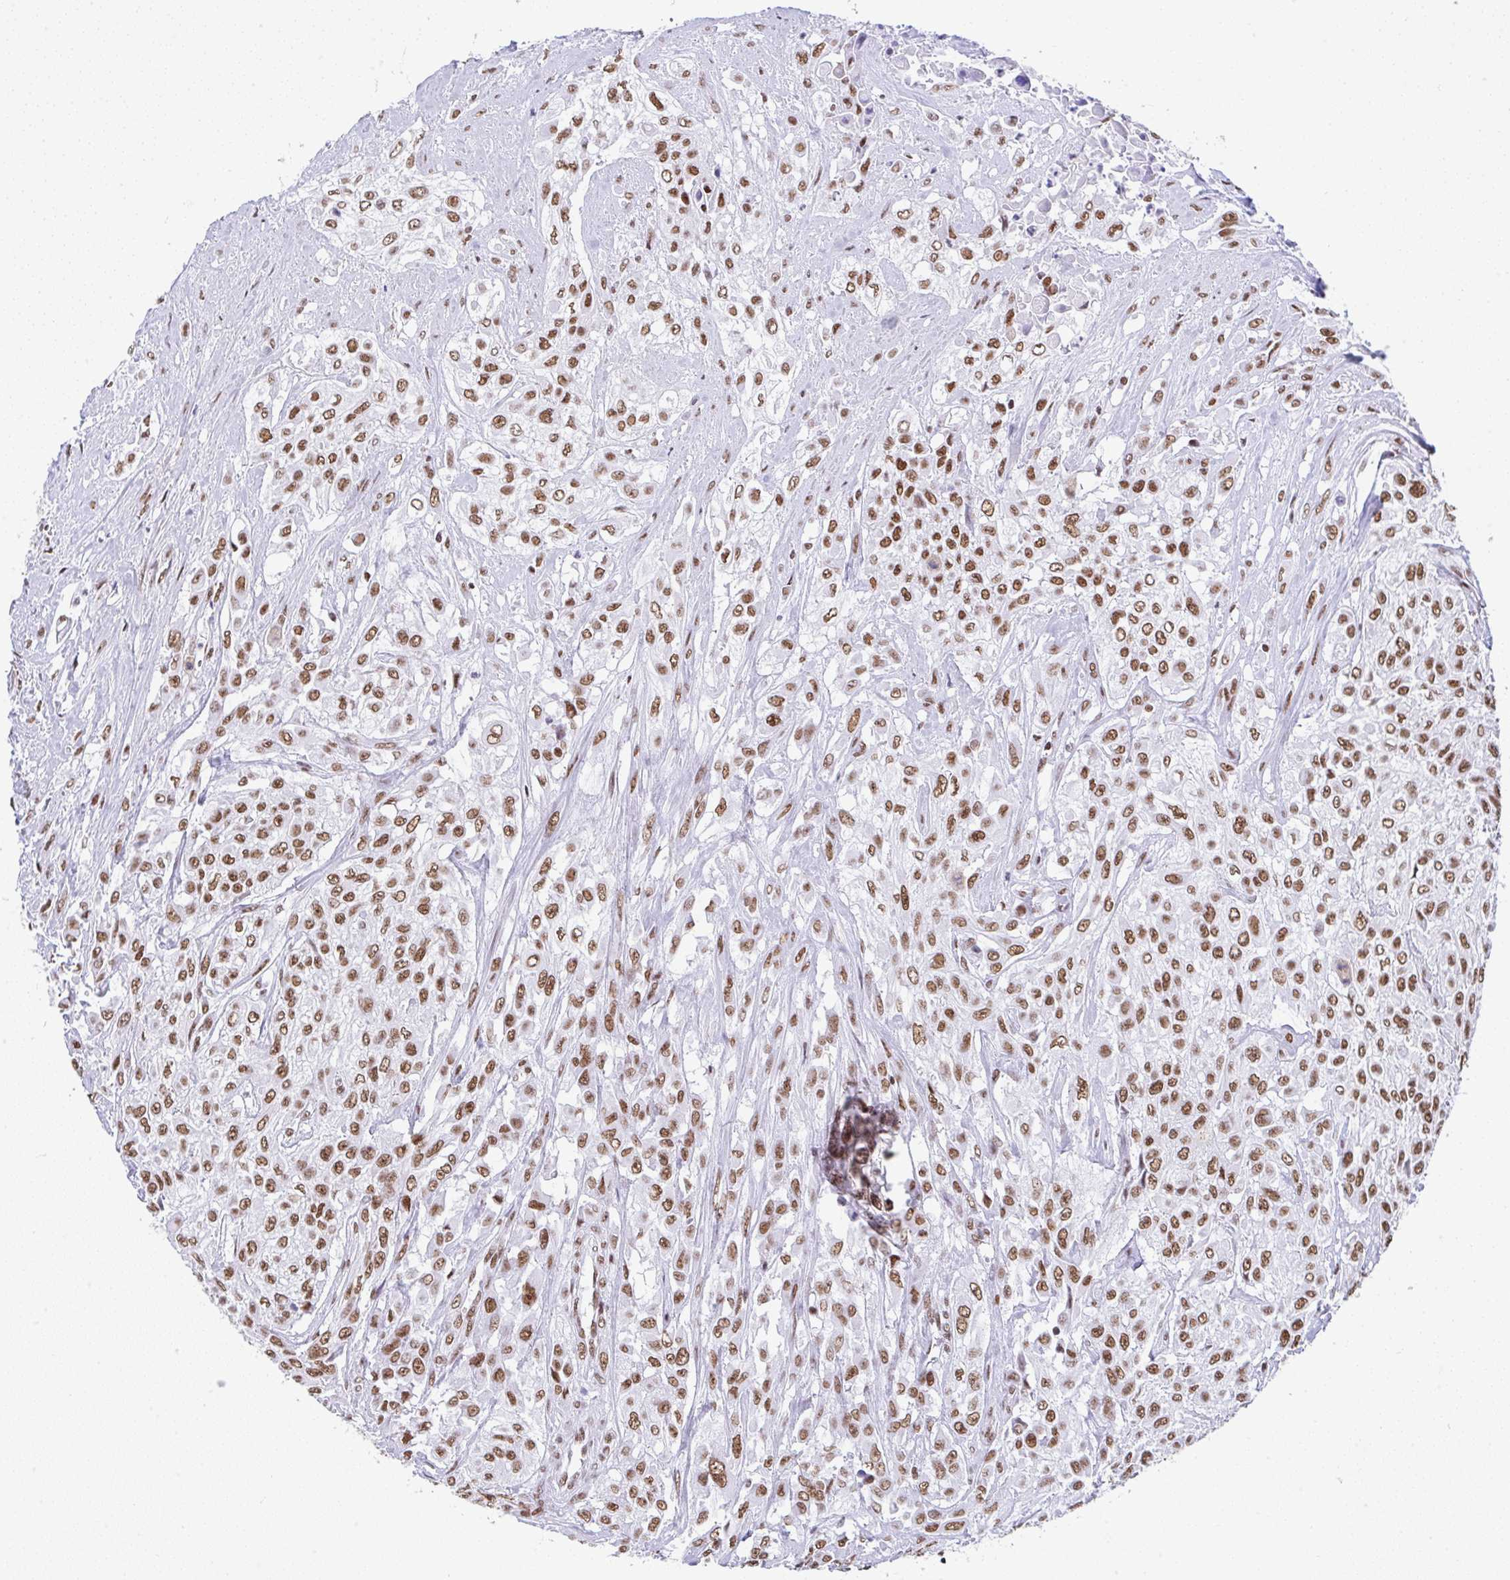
{"staining": {"intensity": "moderate", "quantity": ">75%", "location": "nuclear"}, "tissue": "urothelial cancer", "cell_type": "Tumor cells", "image_type": "cancer", "snomed": [{"axis": "morphology", "description": "Urothelial carcinoma, High grade"}, {"axis": "topography", "description": "Urinary bladder"}], "caption": "Urothelial cancer stained with a brown dye reveals moderate nuclear positive positivity in approximately >75% of tumor cells.", "gene": "DDX52", "patient": {"sex": "male", "age": 57}}